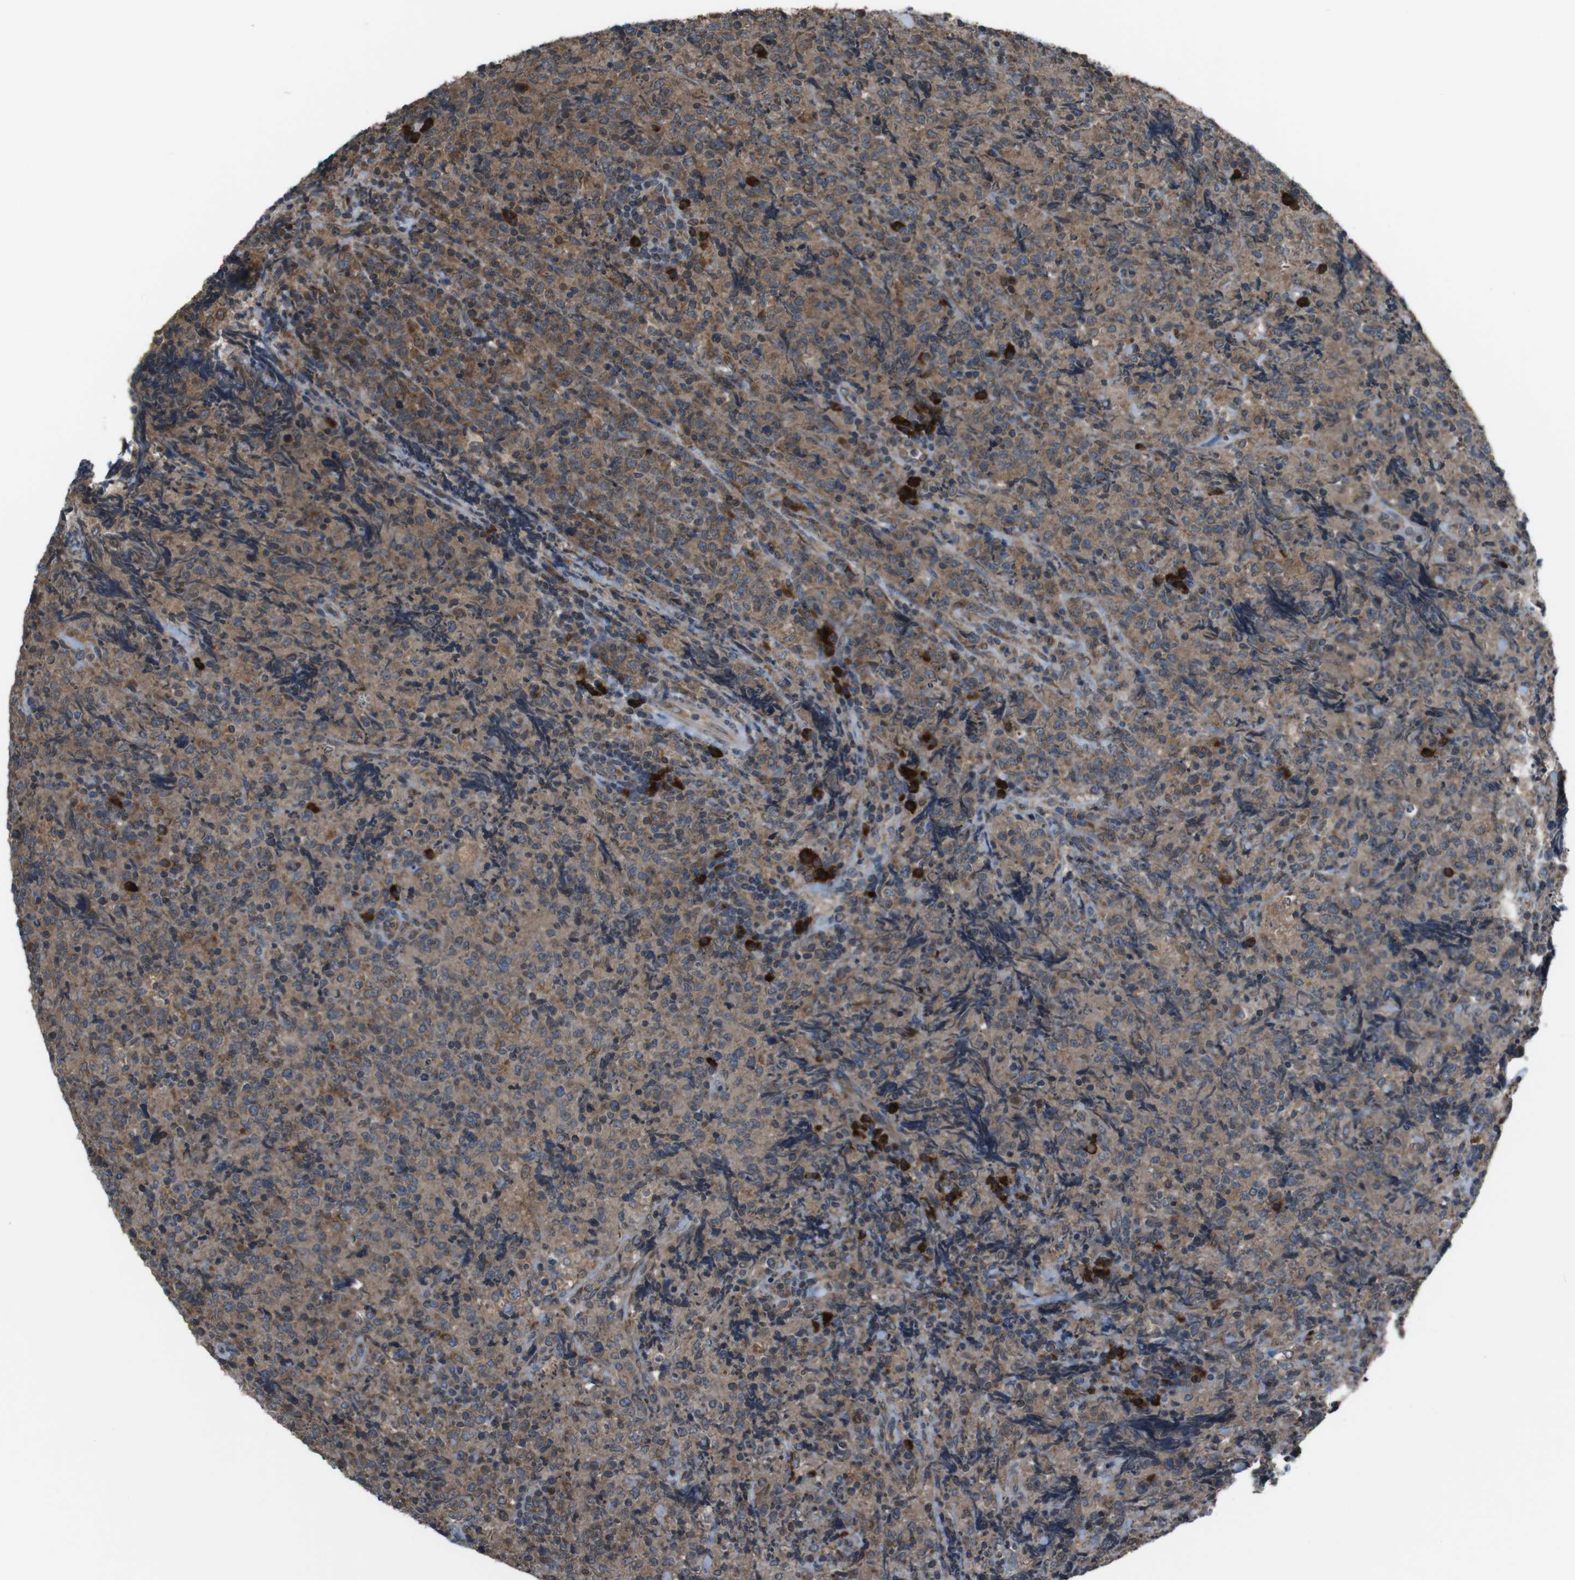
{"staining": {"intensity": "moderate", "quantity": ">75%", "location": "cytoplasmic/membranous"}, "tissue": "lymphoma", "cell_type": "Tumor cells", "image_type": "cancer", "snomed": [{"axis": "morphology", "description": "Malignant lymphoma, non-Hodgkin's type, High grade"}, {"axis": "topography", "description": "Tonsil"}], "caption": "Immunohistochemistry (IHC) of high-grade malignant lymphoma, non-Hodgkin's type displays medium levels of moderate cytoplasmic/membranous staining in approximately >75% of tumor cells. (DAB (3,3'-diaminobenzidine) = brown stain, brightfield microscopy at high magnification).", "gene": "SSR3", "patient": {"sex": "female", "age": 36}}